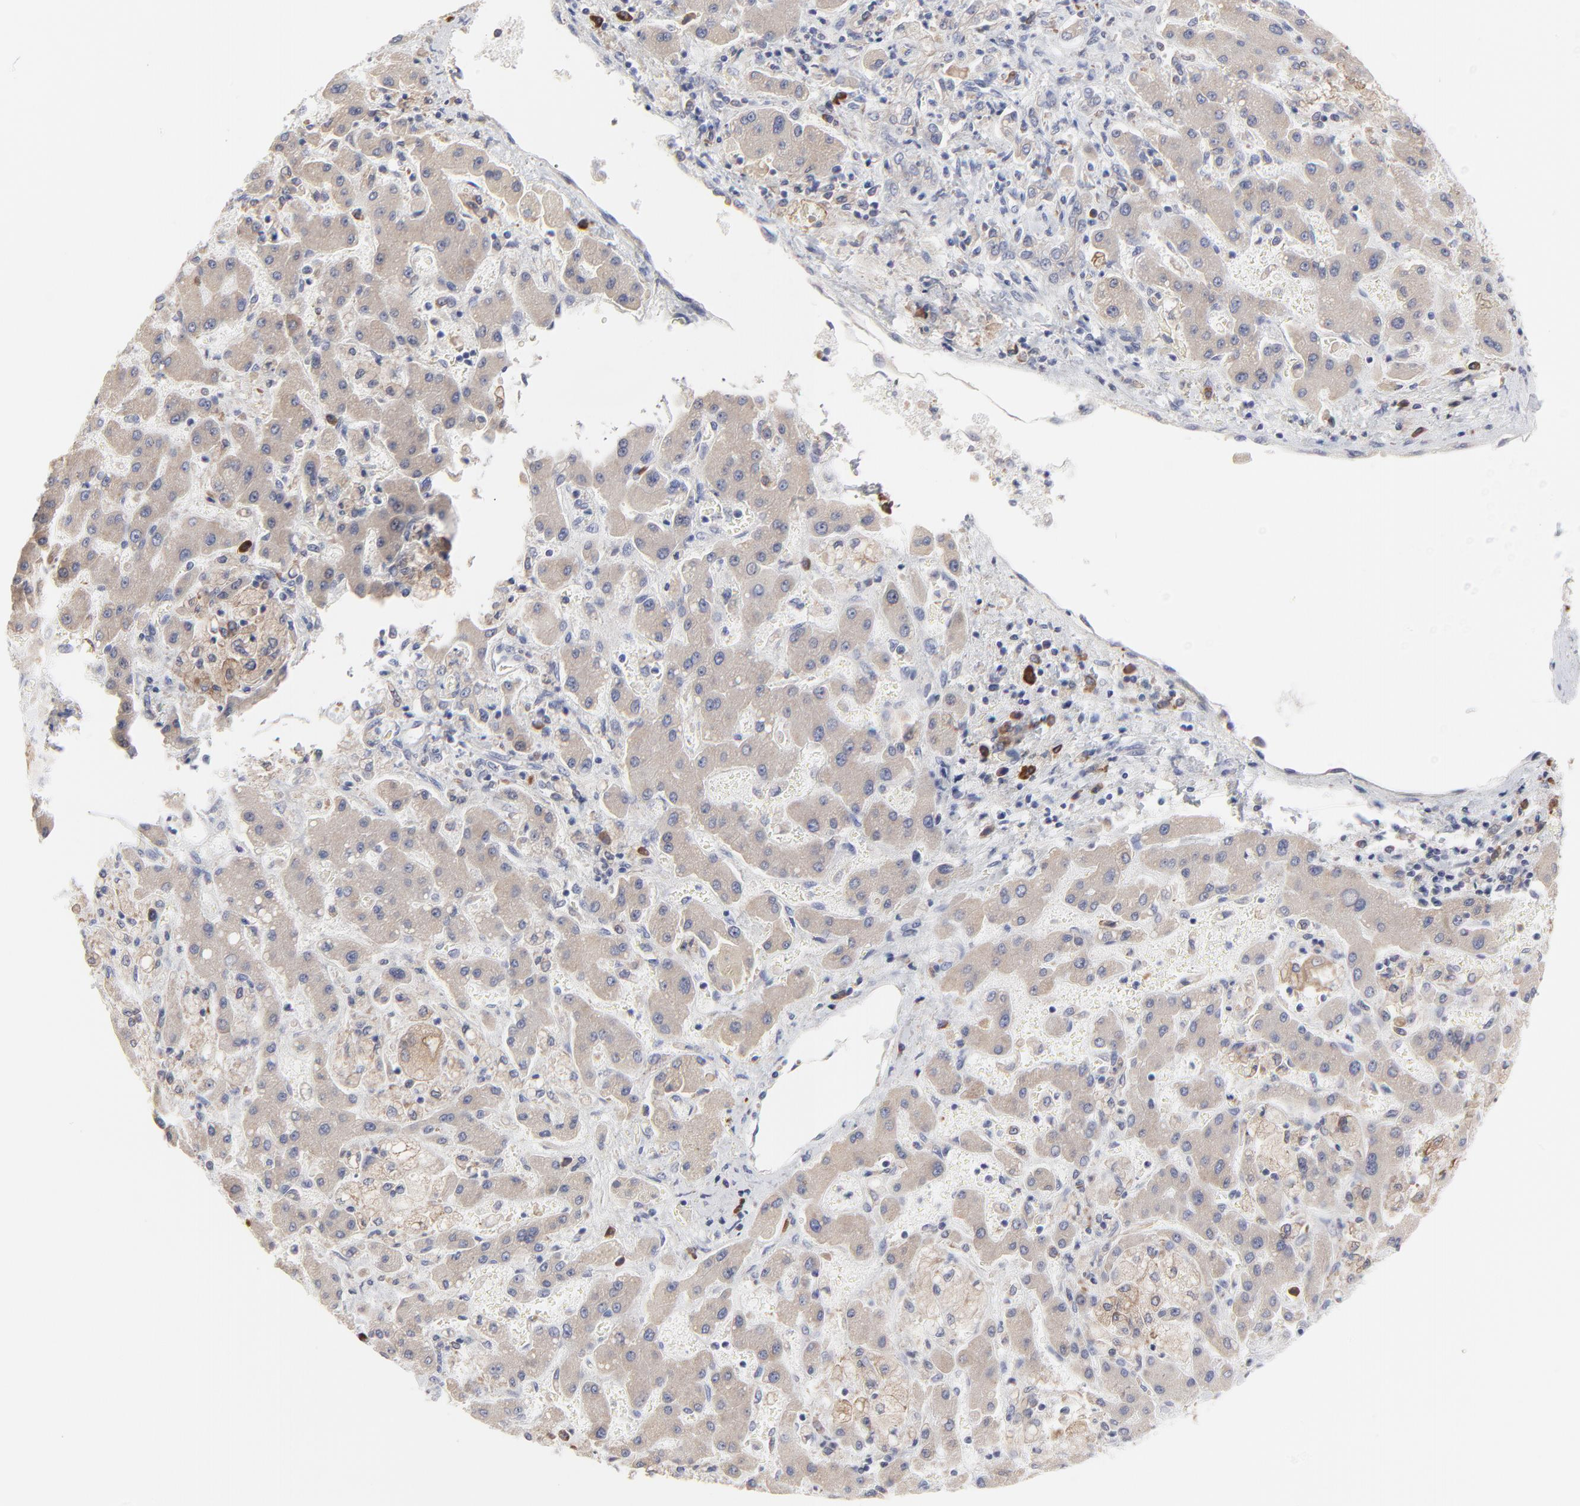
{"staining": {"intensity": "weak", "quantity": ">75%", "location": "cytoplasmic/membranous"}, "tissue": "liver cancer", "cell_type": "Tumor cells", "image_type": "cancer", "snomed": [{"axis": "morphology", "description": "Cholangiocarcinoma"}, {"axis": "topography", "description": "Liver"}], "caption": "Protein staining by IHC shows weak cytoplasmic/membranous positivity in about >75% of tumor cells in liver cancer.", "gene": "TRIM22", "patient": {"sex": "male", "age": 50}}